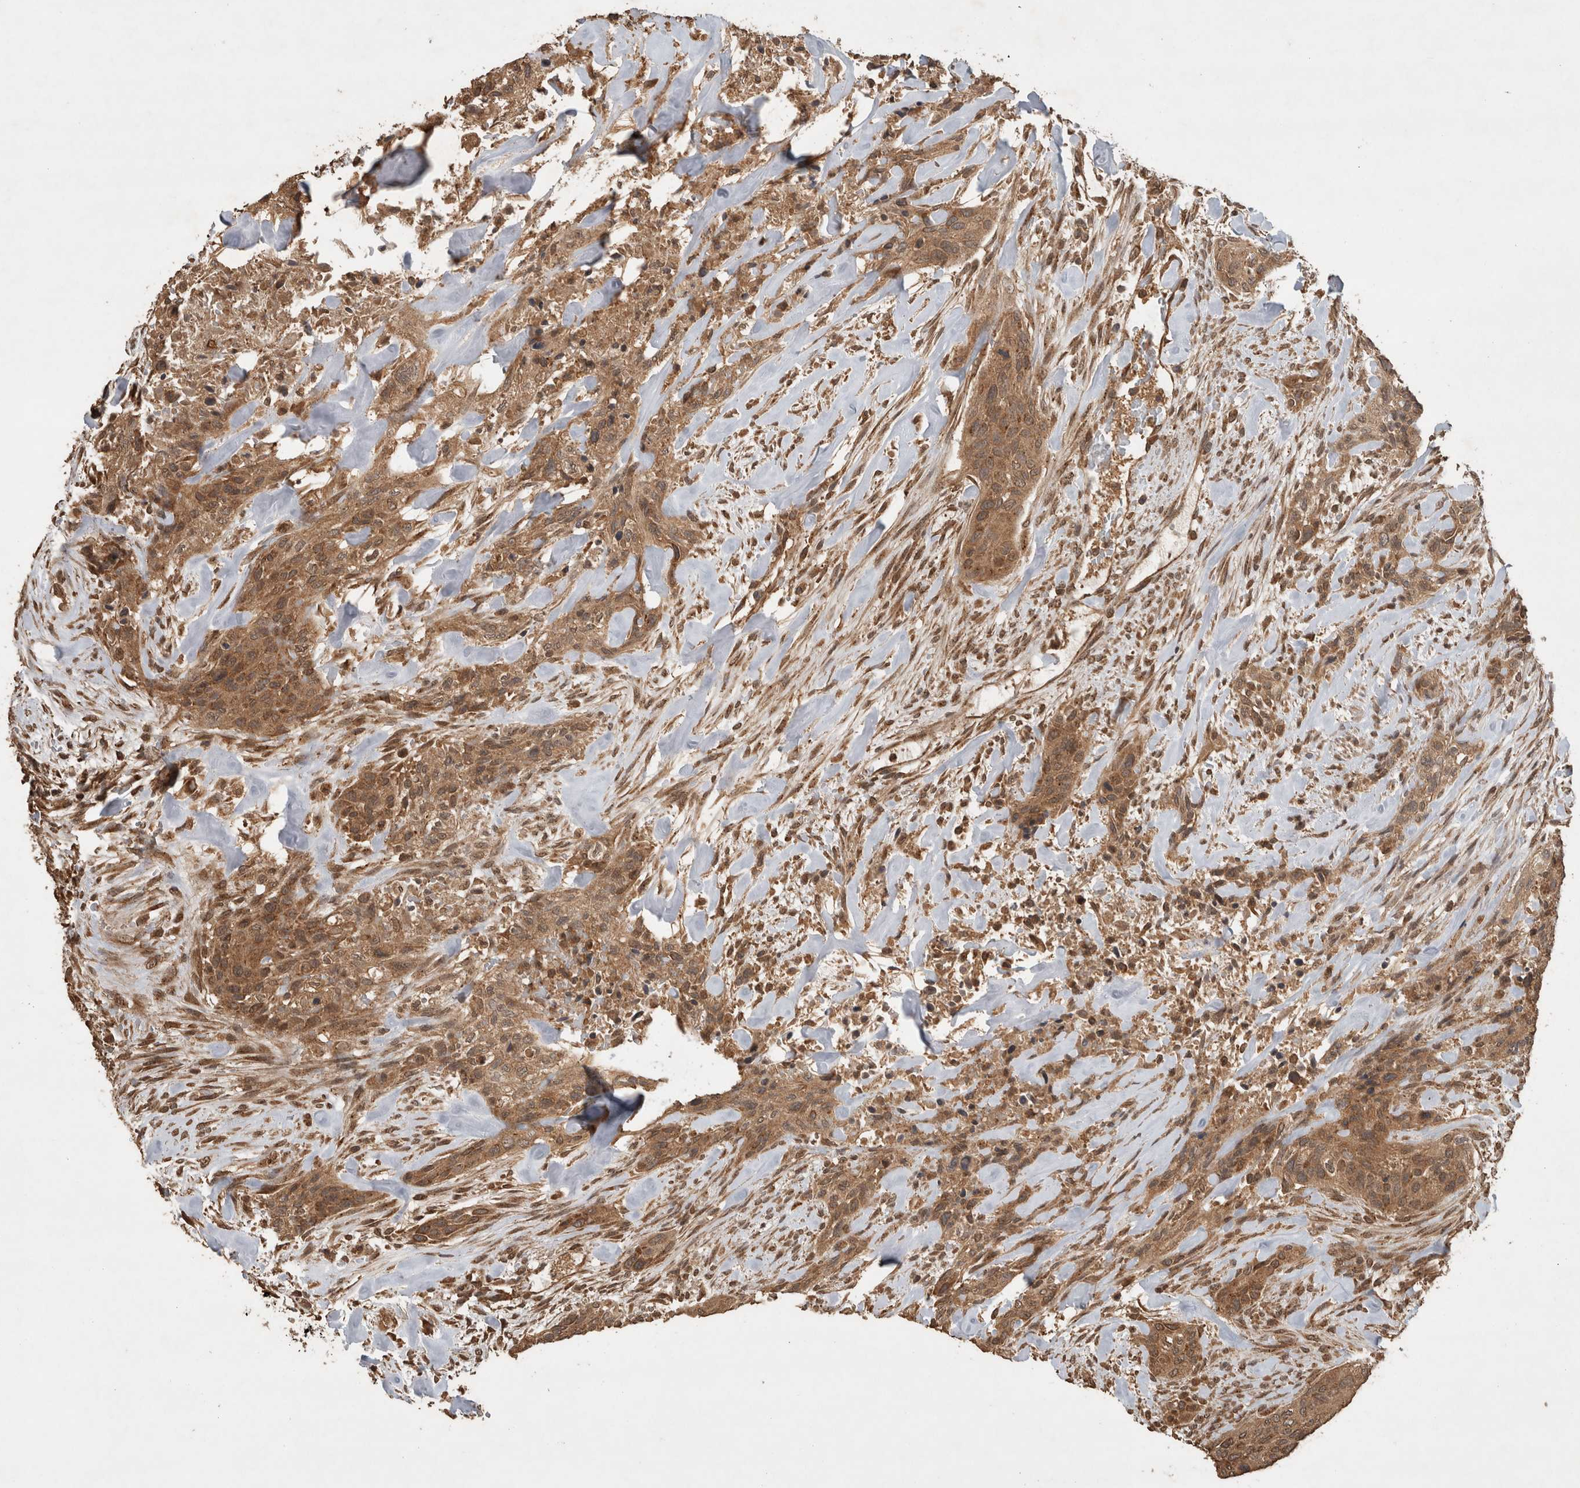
{"staining": {"intensity": "moderate", "quantity": ">75%", "location": "cytoplasmic/membranous"}, "tissue": "urothelial cancer", "cell_type": "Tumor cells", "image_type": "cancer", "snomed": [{"axis": "morphology", "description": "Urothelial carcinoma, High grade"}, {"axis": "topography", "description": "Urinary bladder"}], "caption": "Immunohistochemistry (IHC) of high-grade urothelial carcinoma displays medium levels of moderate cytoplasmic/membranous expression in about >75% of tumor cells. The staining was performed using DAB (3,3'-diaminobenzidine), with brown indicating positive protein expression. Nuclei are stained blue with hematoxylin.", "gene": "OTUD7B", "patient": {"sex": "male", "age": 35}}